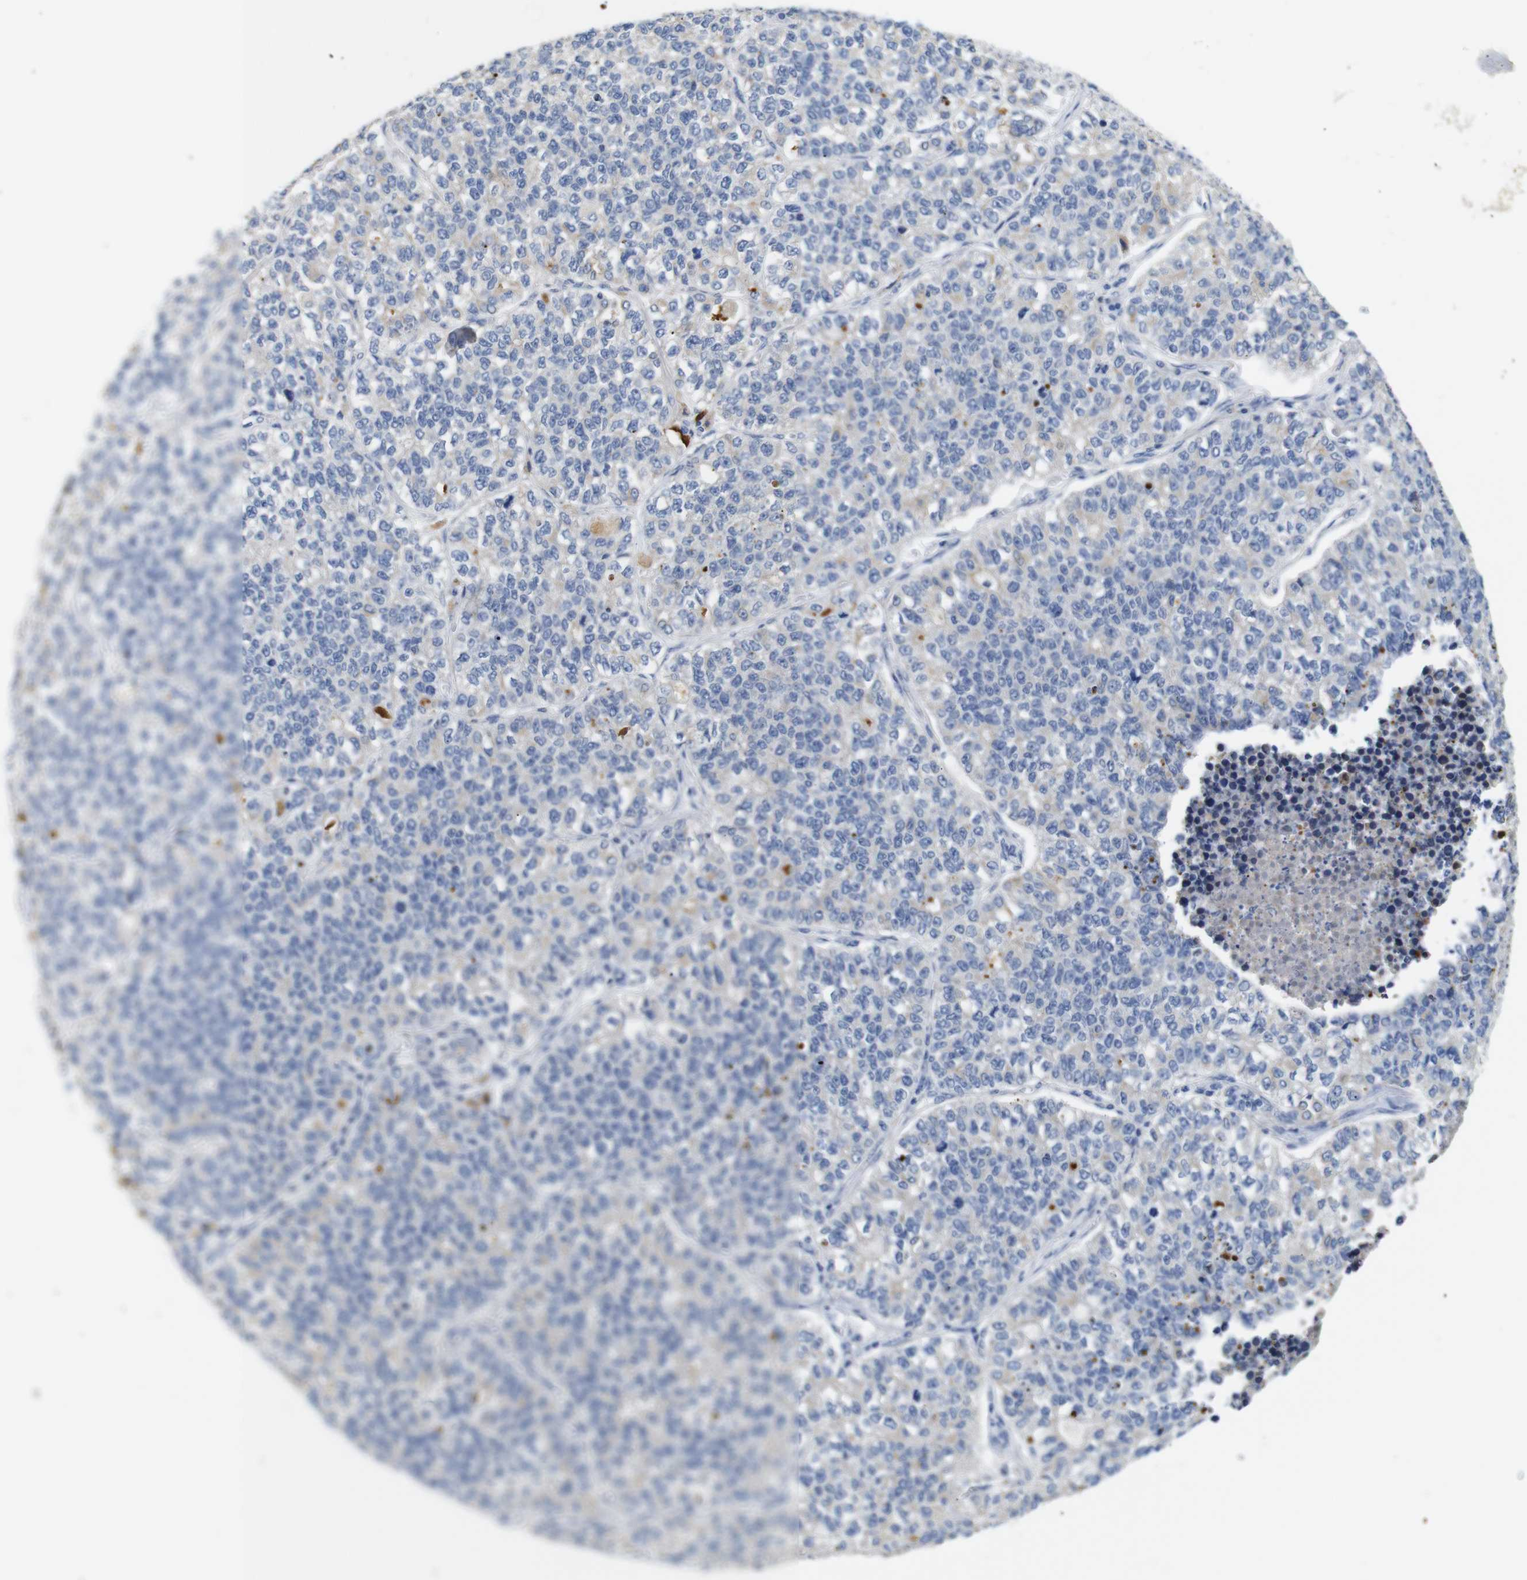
{"staining": {"intensity": "weak", "quantity": ">75%", "location": "cytoplasmic/membranous"}, "tissue": "lung cancer", "cell_type": "Tumor cells", "image_type": "cancer", "snomed": [{"axis": "morphology", "description": "Adenocarcinoma, NOS"}, {"axis": "topography", "description": "Lung"}], "caption": "A histopathology image showing weak cytoplasmic/membranous positivity in approximately >75% of tumor cells in adenocarcinoma (lung), as visualized by brown immunohistochemical staining.", "gene": "ALOX15", "patient": {"sex": "male", "age": 49}}